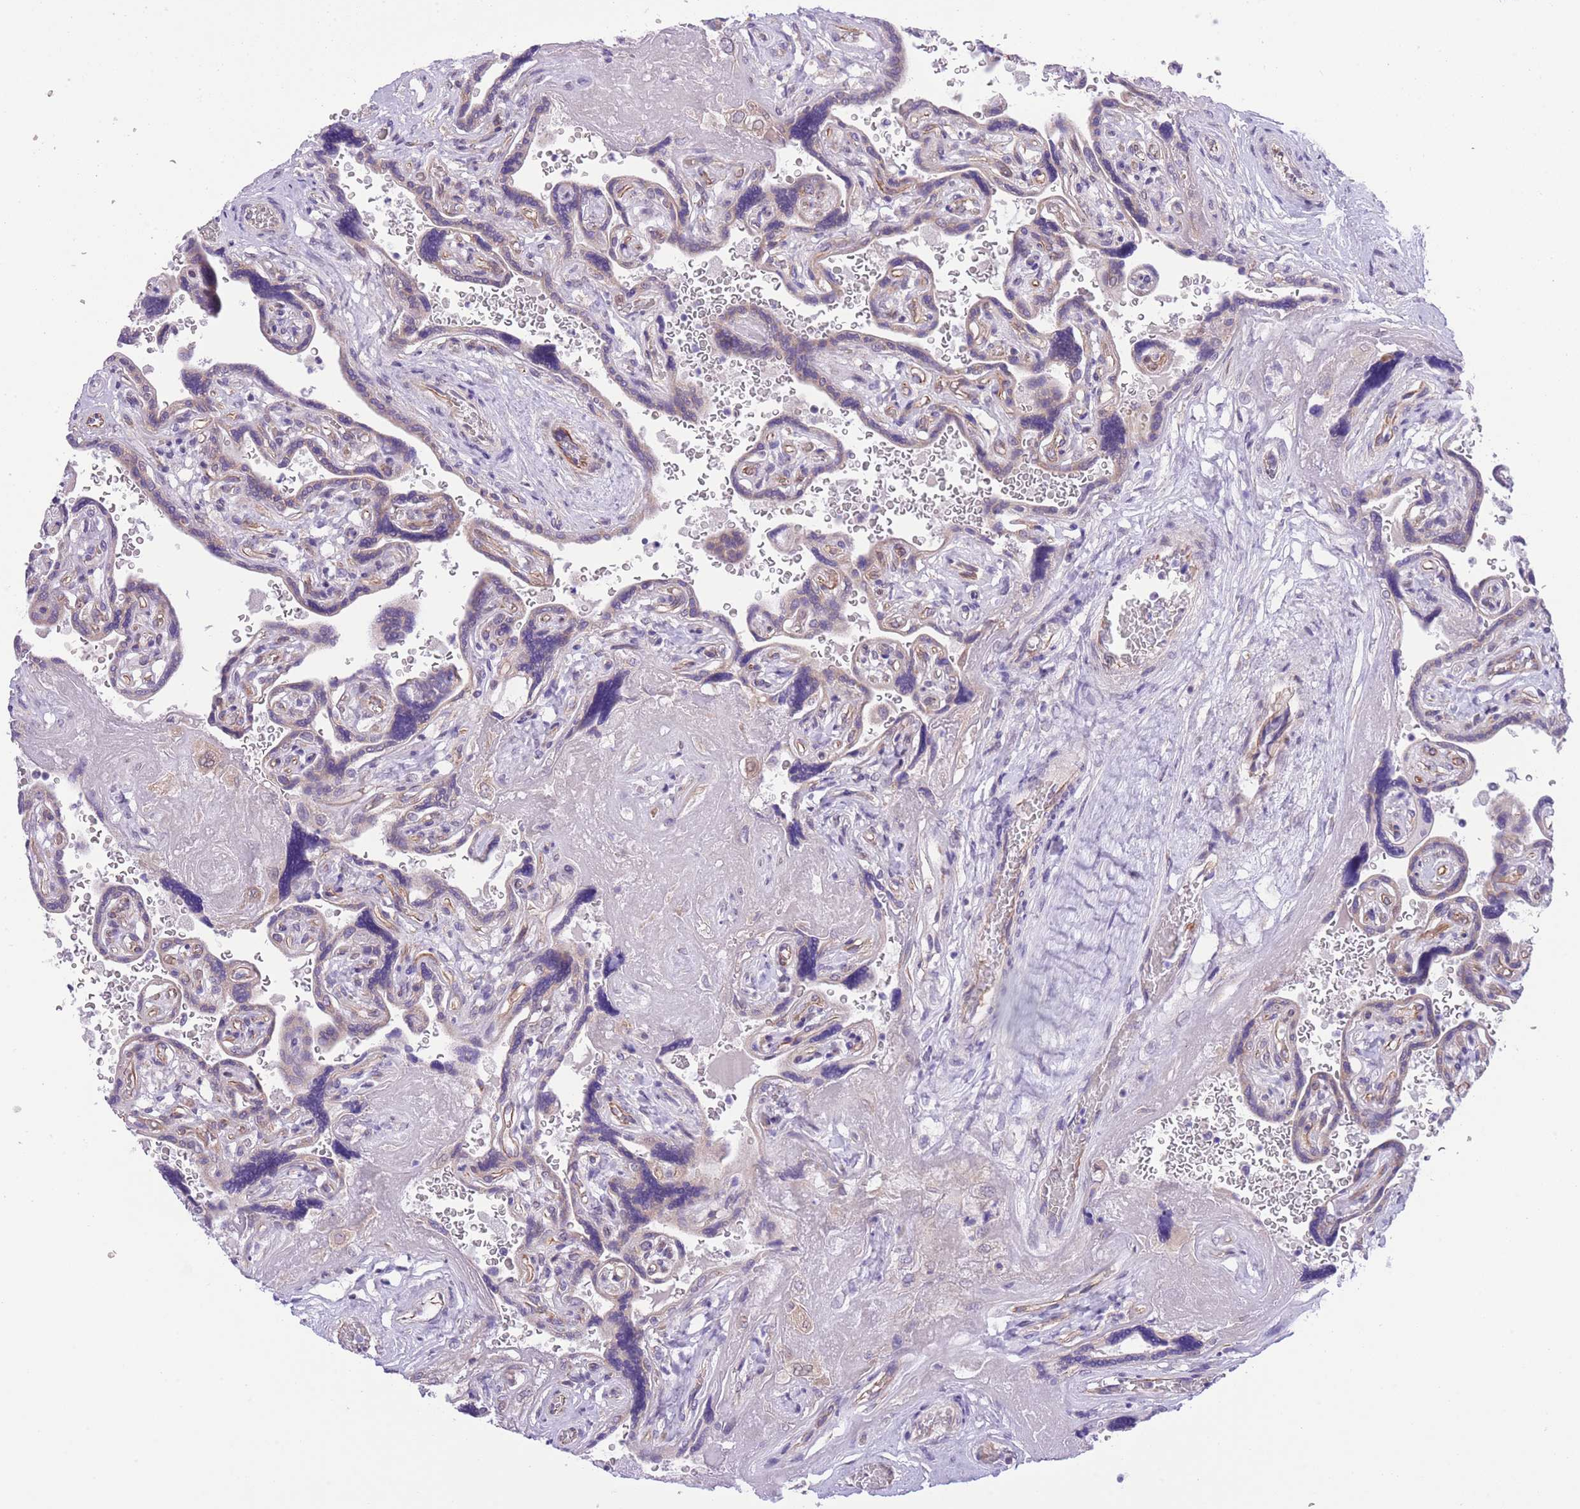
{"staining": {"intensity": "weak", "quantity": ">75%", "location": "cytoplasmic/membranous"}, "tissue": "placenta", "cell_type": "Decidual cells", "image_type": "normal", "snomed": [{"axis": "morphology", "description": "Normal tissue, NOS"}, {"axis": "topography", "description": "Placenta"}], "caption": "Immunohistochemistry (IHC) (DAB (3,3'-diaminobenzidine)) staining of normal human placenta exhibits weak cytoplasmic/membranous protein staining in approximately >75% of decidual cells.", "gene": "WWOX", "patient": {"sex": "female", "age": 32}}